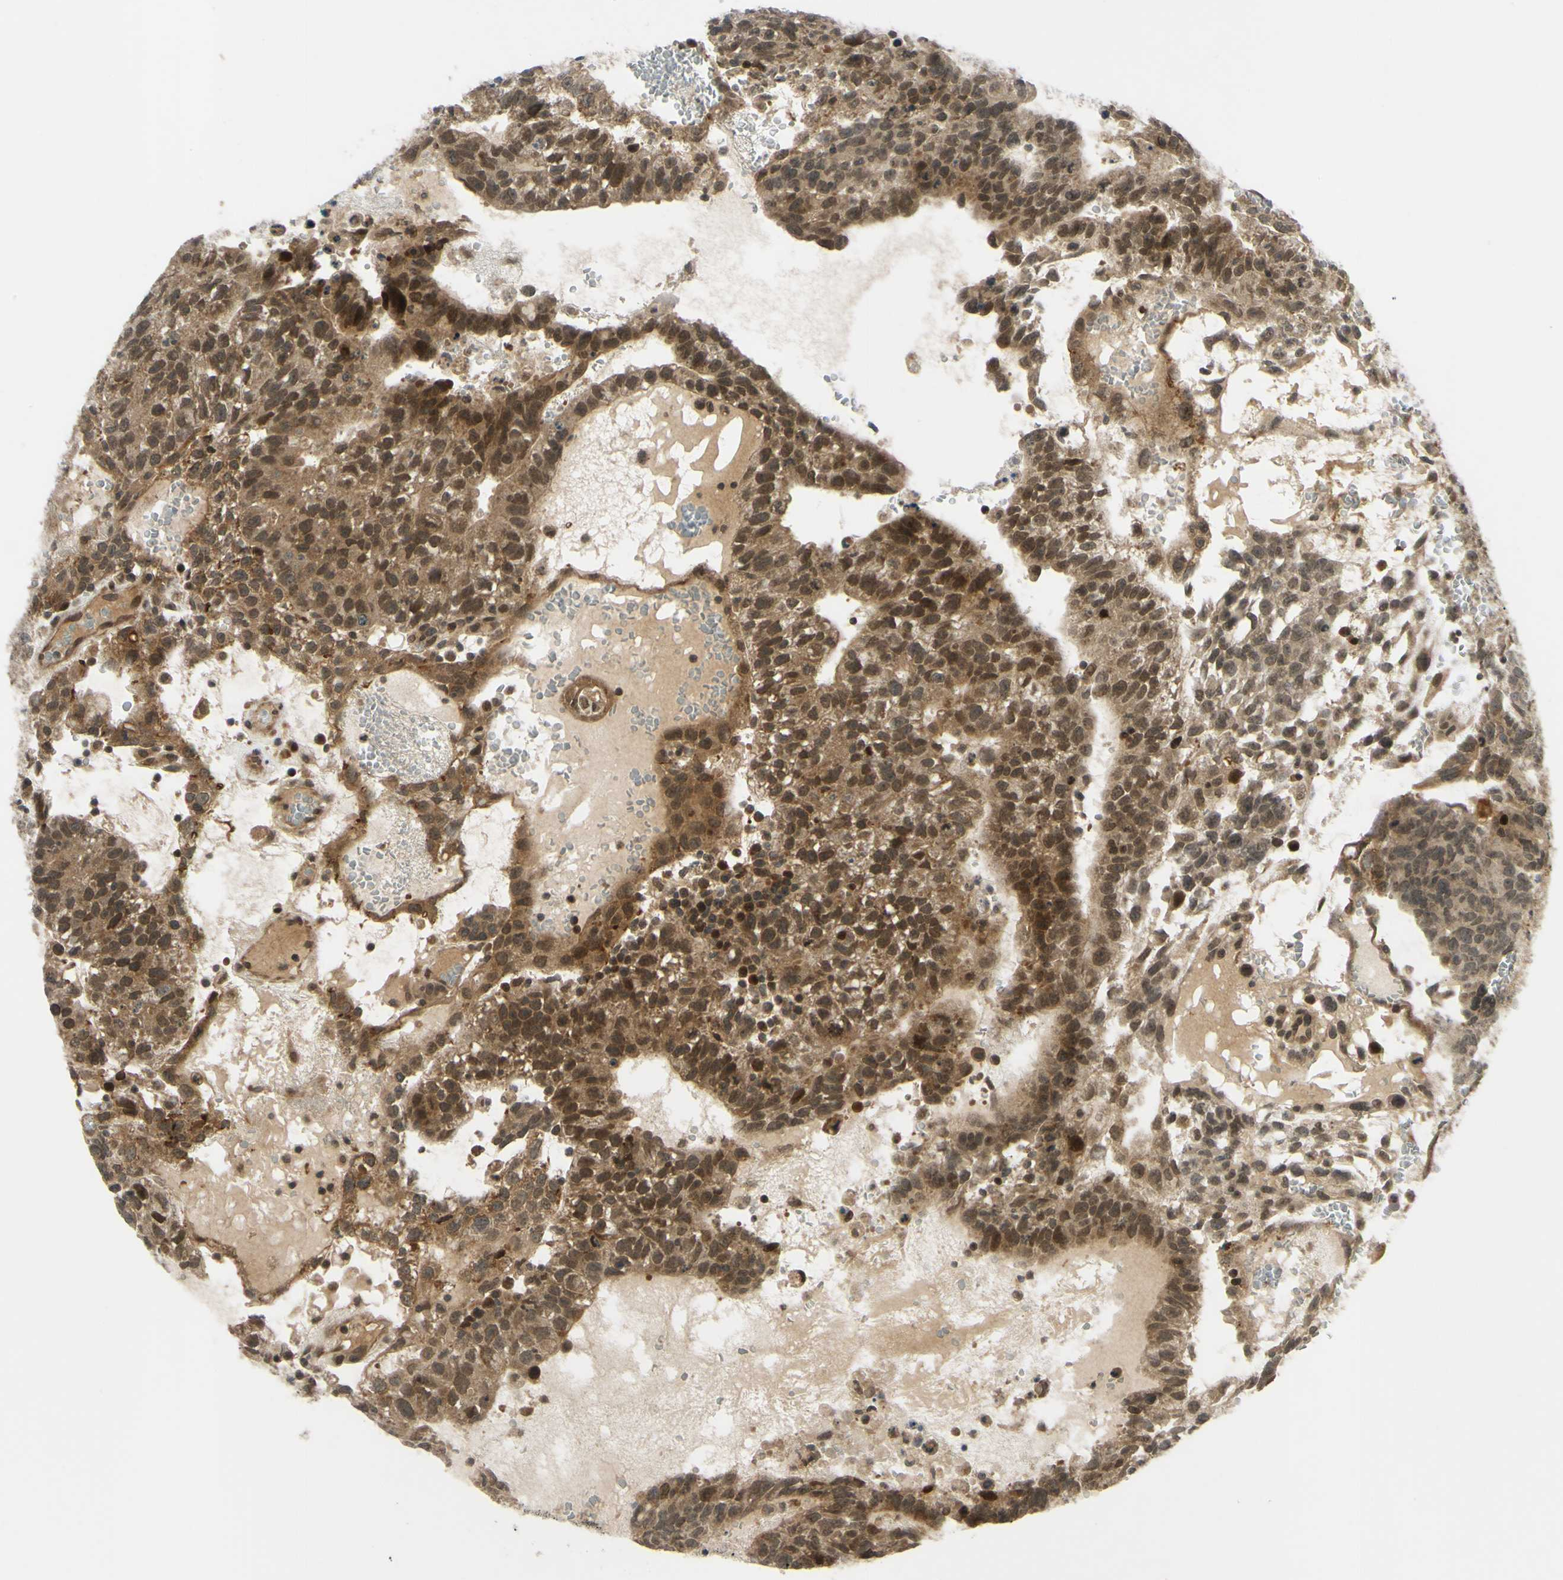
{"staining": {"intensity": "weak", "quantity": ">75%", "location": "cytoplasmic/membranous,nuclear"}, "tissue": "testis cancer", "cell_type": "Tumor cells", "image_type": "cancer", "snomed": [{"axis": "morphology", "description": "Seminoma, NOS"}, {"axis": "morphology", "description": "Carcinoma, Embryonal, NOS"}, {"axis": "topography", "description": "Testis"}], "caption": "Immunohistochemistry (DAB (3,3'-diaminobenzidine)) staining of testis cancer demonstrates weak cytoplasmic/membranous and nuclear protein positivity in approximately >75% of tumor cells.", "gene": "ABCC8", "patient": {"sex": "male", "age": 52}}